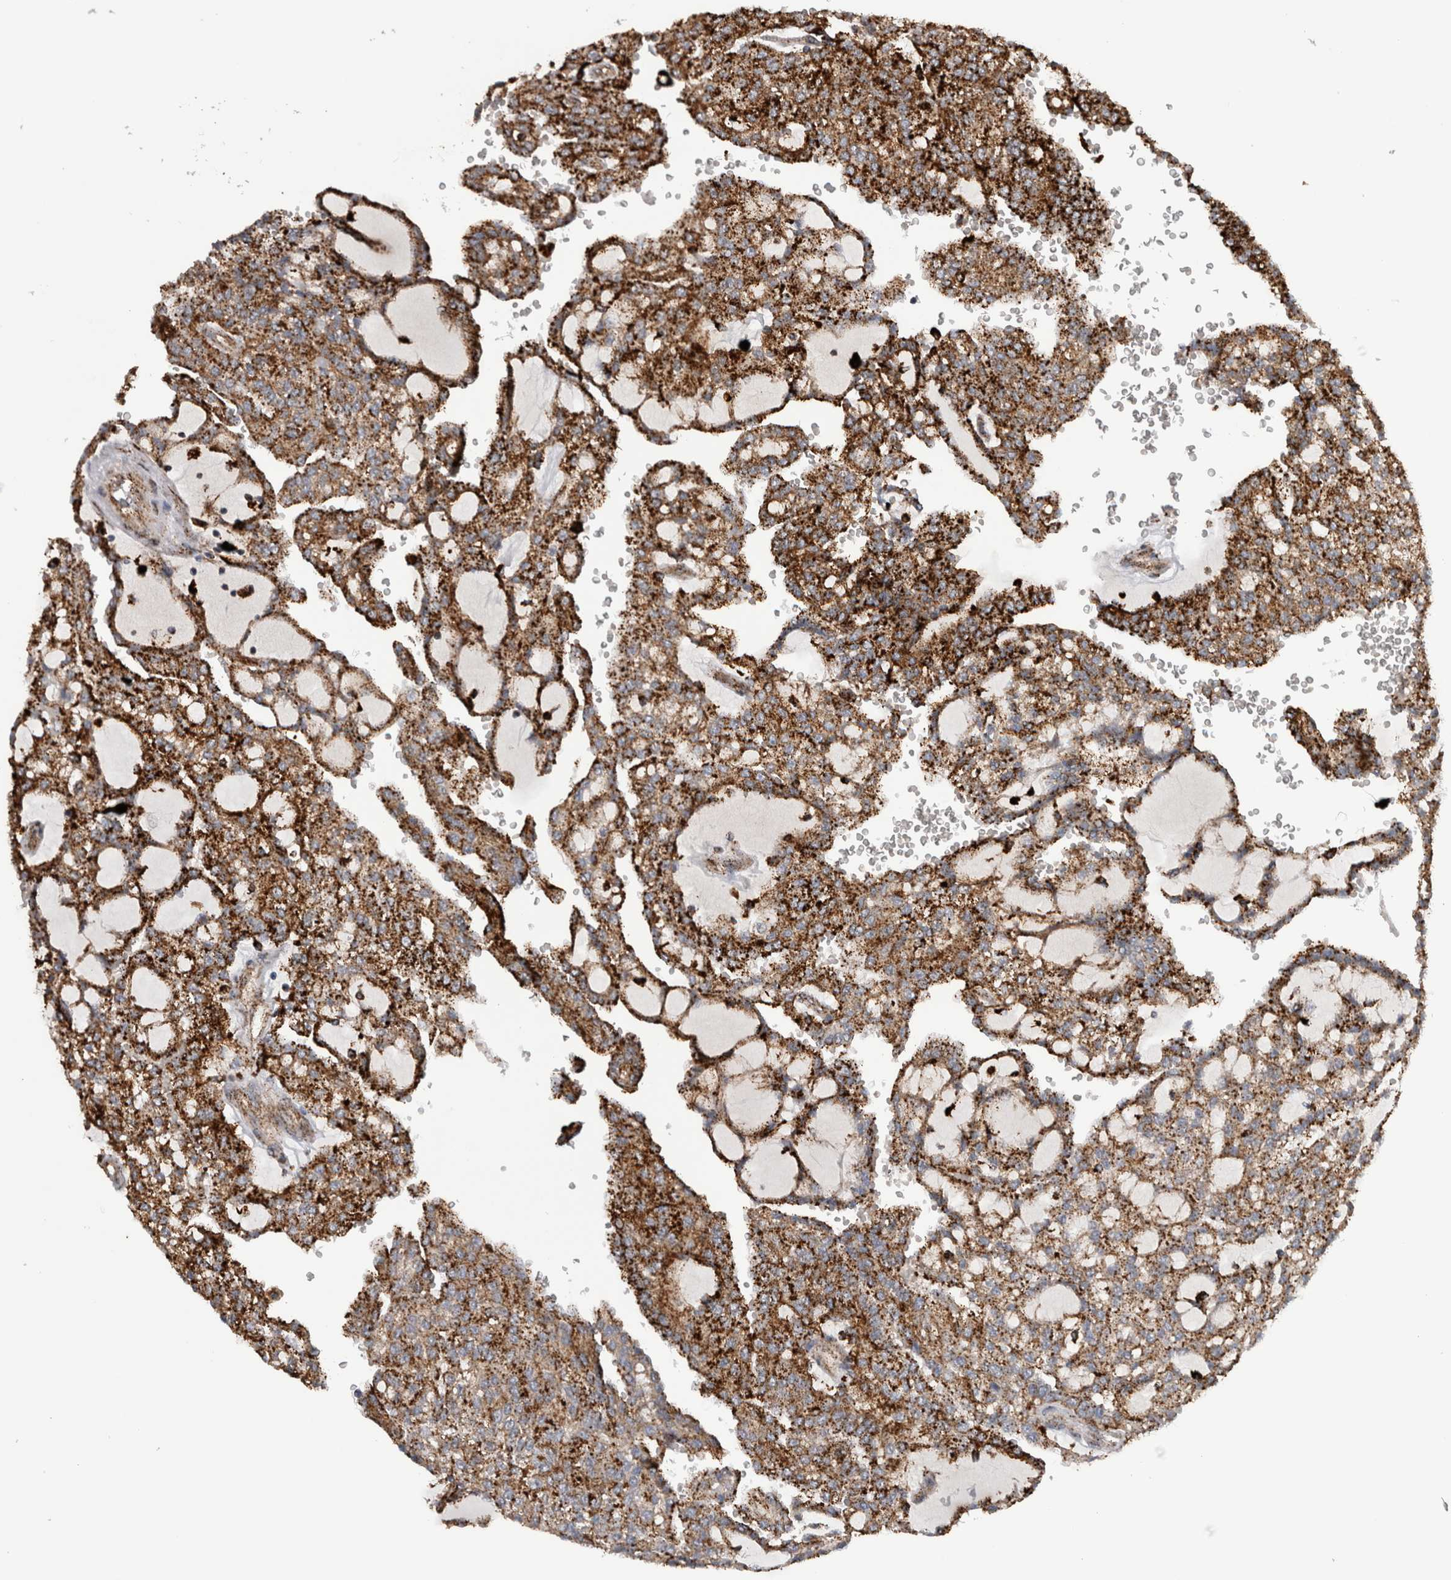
{"staining": {"intensity": "strong", "quantity": ">75%", "location": "cytoplasmic/membranous"}, "tissue": "renal cancer", "cell_type": "Tumor cells", "image_type": "cancer", "snomed": [{"axis": "morphology", "description": "Adenocarcinoma, NOS"}, {"axis": "topography", "description": "Kidney"}], "caption": "IHC of renal cancer exhibits high levels of strong cytoplasmic/membranous expression in about >75% of tumor cells.", "gene": "CTSZ", "patient": {"sex": "male", "age": 63}}